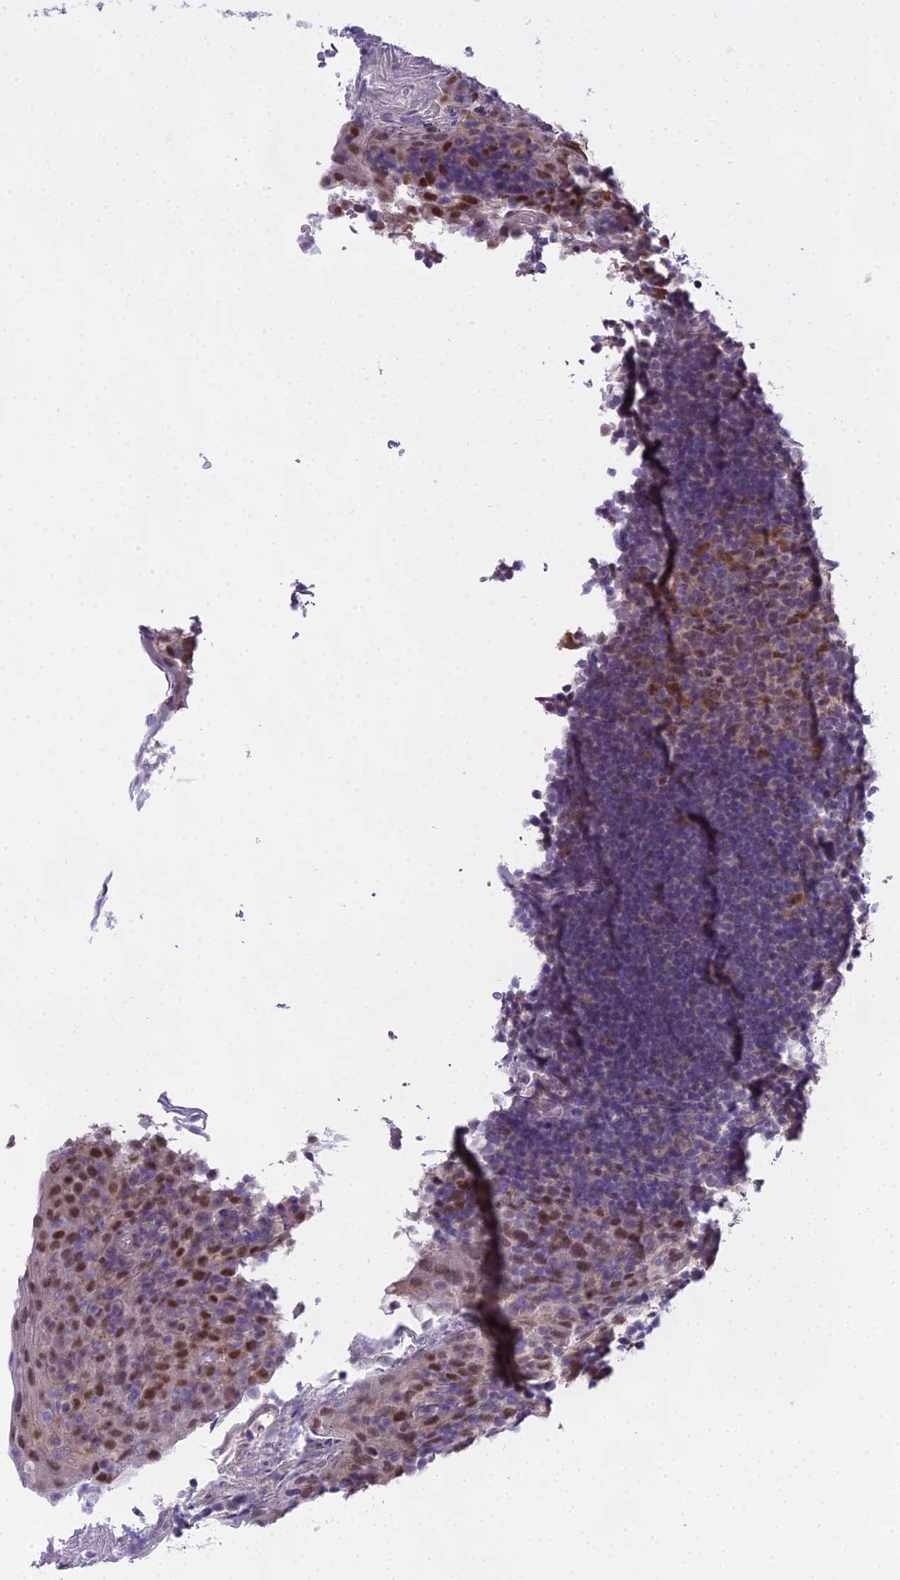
{"staining": {"intensity": "weak", "quantity": "<25%", "location": "nuclear"}, "tissue": "tonsil", "cell_type": "Germinal center cells", "image_type": "normal", "snomed": [{"axis": "morphology", "description": "Normal tissue, NOS"}, {"axis": "topography", "description": "Tonsil"}], "caption": "DAB (3,3'-diaminobenzidine) immunohistochemical staining of unremarkable human tonsil reveals no significant staining in germinal center cells. (Immunohistochemistry, brightfield microscopy, high magnification).", "gene": "MAT2A", "patient": {"sex": "male", "age": 17}}